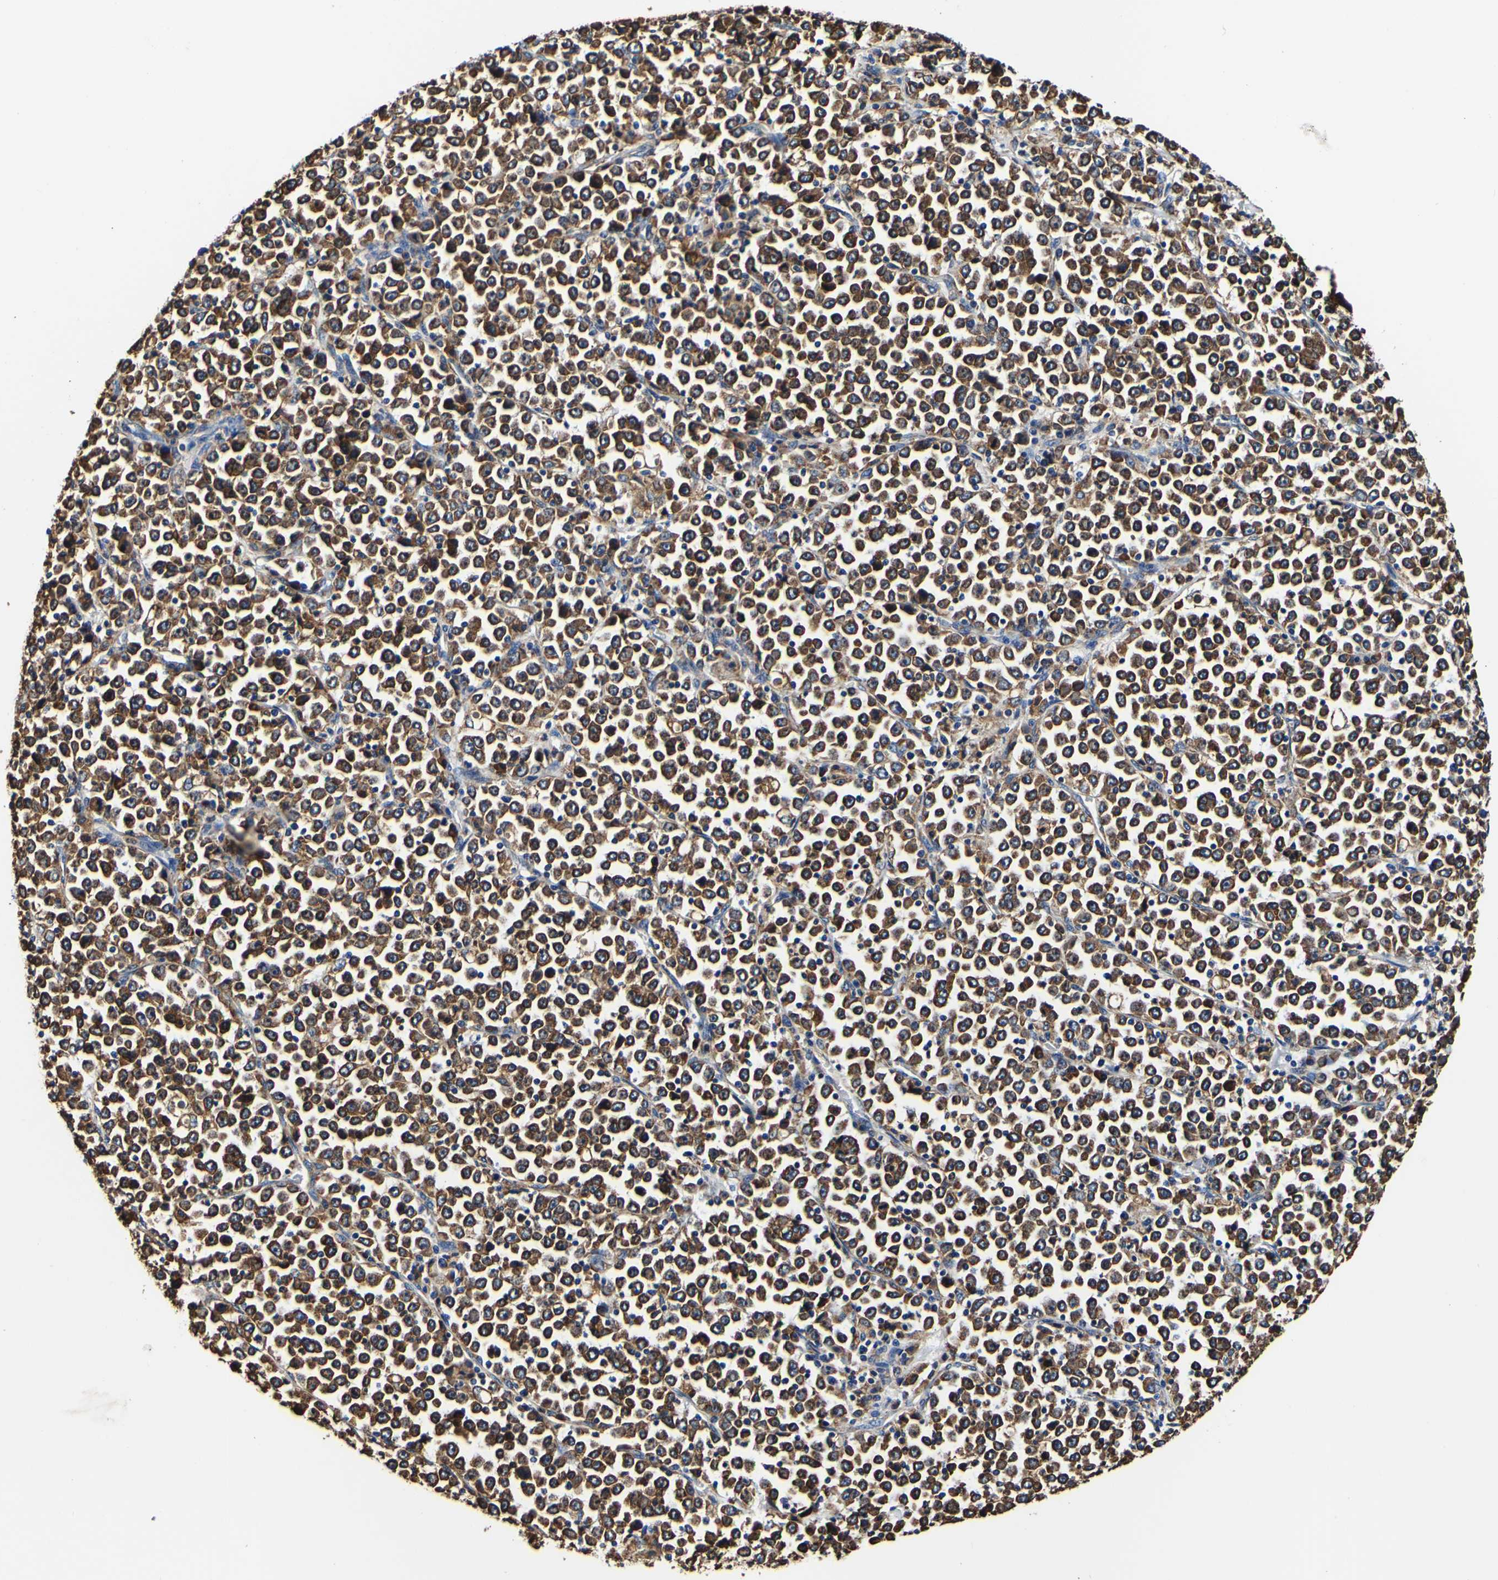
{"staining": {"intensity": "strong", "quantity": ">75%", "location": "cytoplasmic/membranous"}, "tissue": "stomach cancer", "cell_type": "Tumor cells", "image_type": "cancer", "snomed": [{"axis": "morphology", "description": "Normal tissue, NOS"}, {"axis": "morphology", "description": "Adenocarcinoma, NOS"}, {"axis": "topography", "description": "Stomach, upper"}, {"axis": "topography", "description": "Stomach"}], "caption": "About >75% of tumor cells in adenocarcinoma (stomach) display strong cytoplasmic/membranous protein positivity as visualized by brown immunohistochemical staining.", "gene": "P4HB", "patient": {"sex": "male", "age": 59}}